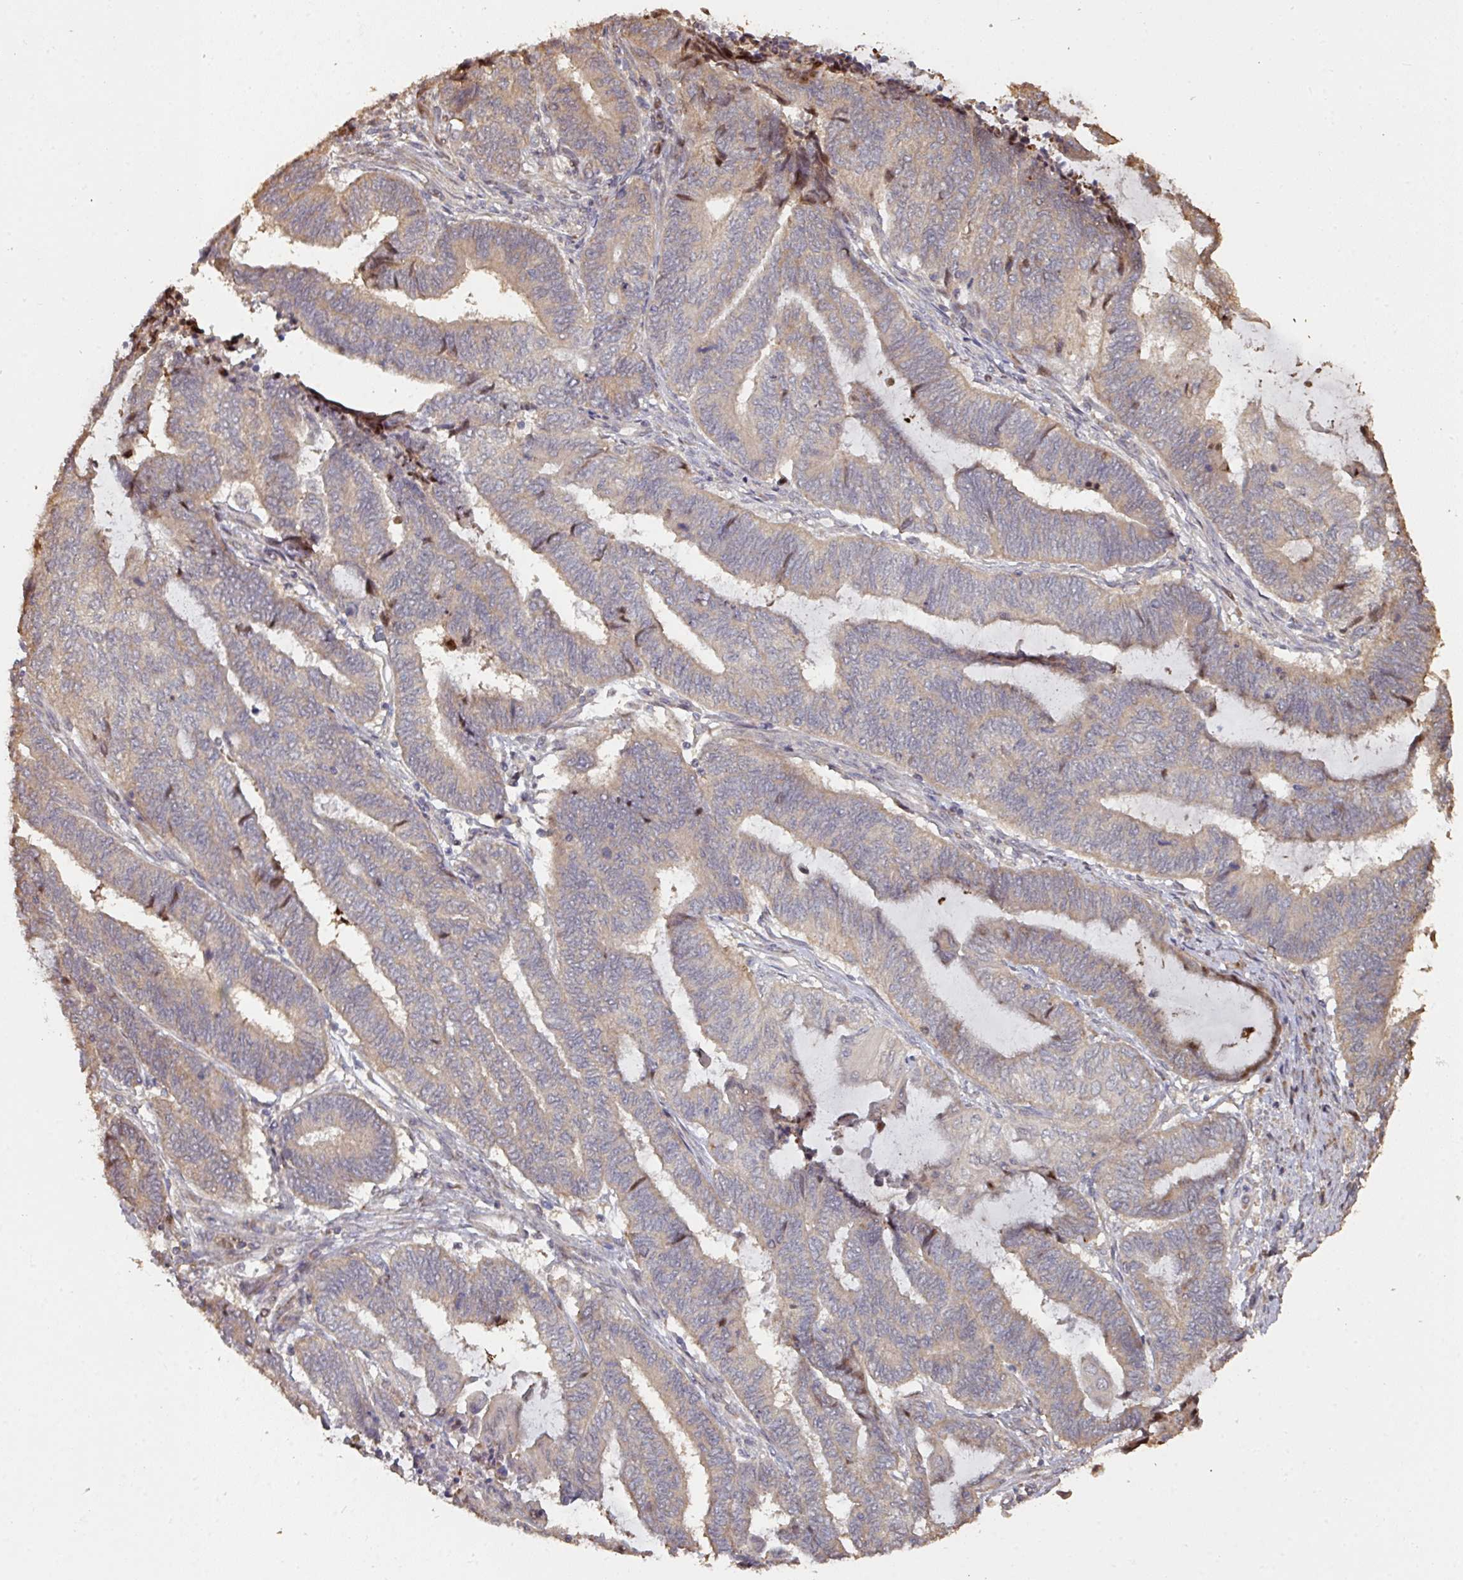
{"staining": {"intensity": "weak", "quantity": ">75%", "location": "cytoplasmic/membranous"}, "tissue": "endometrial cancer", "cell_type": "Tumor cells", "image_type": "cancer", "snomed": [{"axis": "morphology", "description": "Adenocarcinoma, NOS"}, {"axis": "topography", "description": "Uterus"}, {"axis": "topography", "description": "Endometrium"}], "caption": "Immunohistochemical staining of human adenocarcinoma (endometrial) displays weak cytoplasmic/membranous protein staining in about >75% of tumor cells.", "gene": "CA7", "patient": {"sex": "female", "age": 70}}